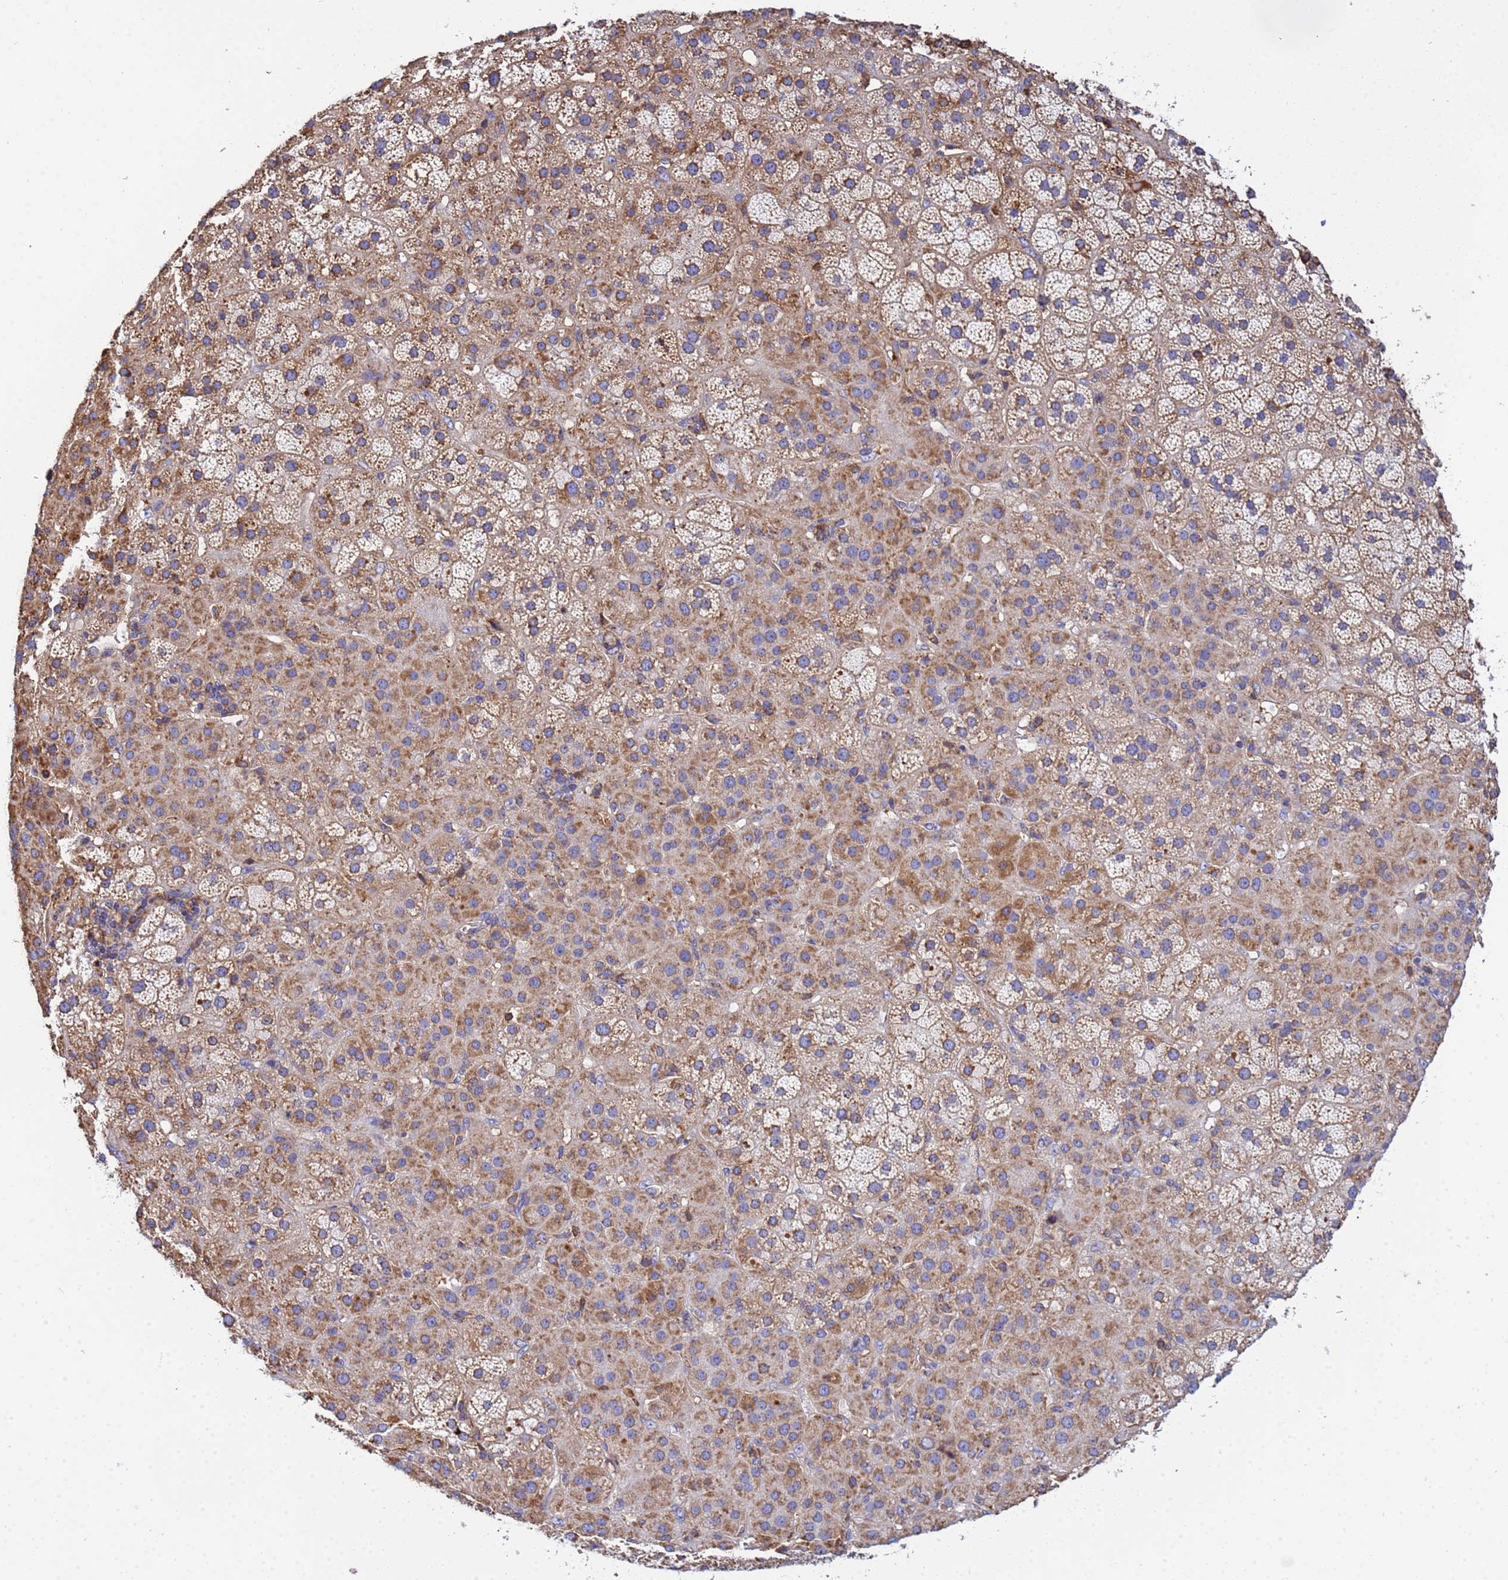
{"staining": {"intensity": "moderate", "quantity": ">75%", "location": "cytoplasmic/membranous"}, "tissue": "adrenal gland", "cell_type": "Glandular cells", "image_type": "normal", "snomed": [{"axis": "morphology", "description": "Normal tissue, NOS"}, {"axis": "topography", "description": "Adrenal gland"}], "caption": "A photomicrograph showing moderate cytoplasmic/membranous staining in about >75% of glandular cells in unremarkable adrenal gland, as visualized by brown immunohistochemical staining.", "gene": "GLUD1", "patient": {"sex": "female", "age": 70}}